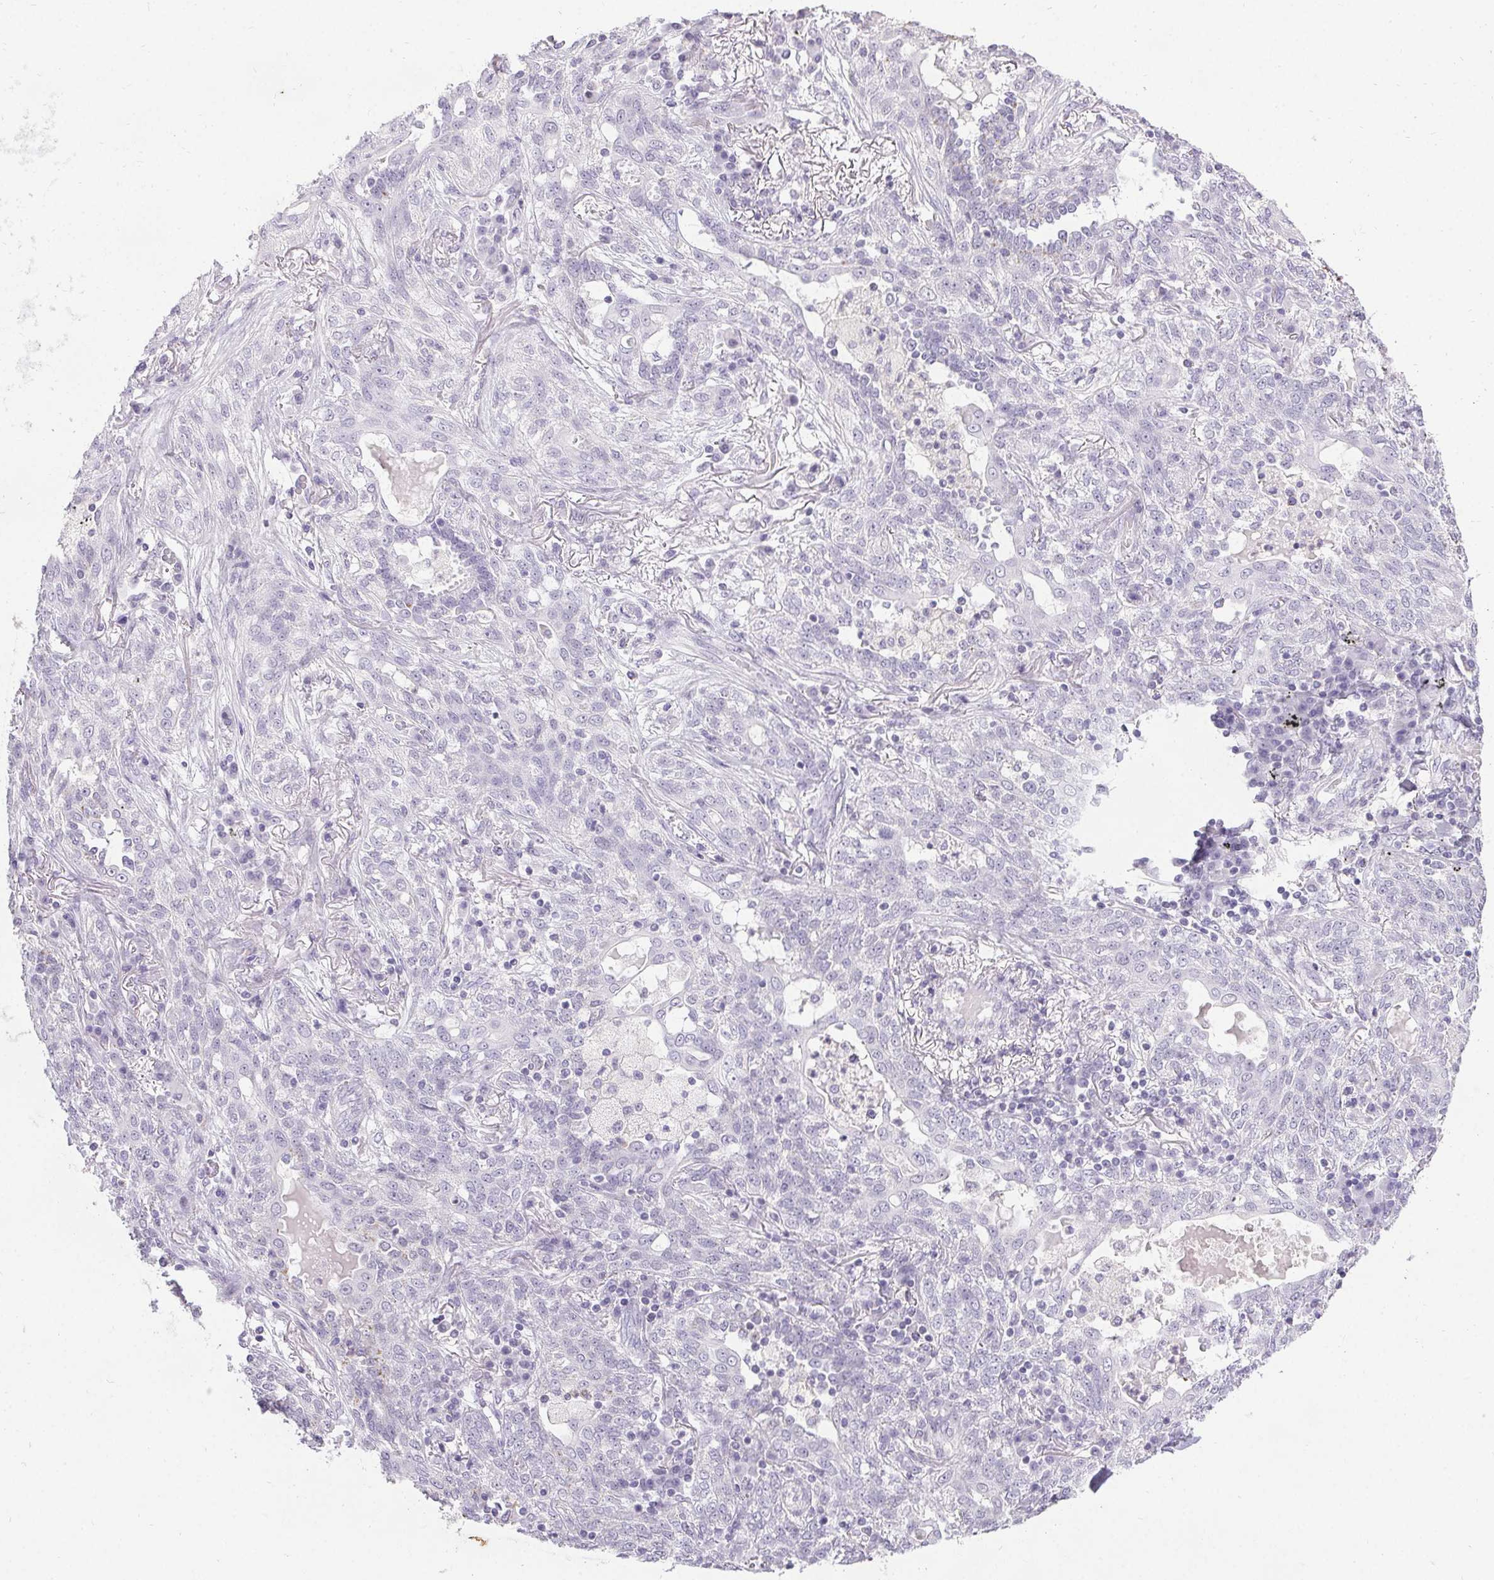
{"staining": {"intensity": "negative", "quantity": "none", "location": "none"}, "tissue": "lung cancer", "cell_type": "Tumor cells", "image_type": "cancer", "snomed": [{"axis": "morphology", "description": "Squamous cell carcinoma, NOS"}, {"axis": "topography", "description": "Lung"}], "caption": "DAB (3,3'-diaminobenzidine) immunohistochemical staining of human lung squamous cell carcinoma exhibits no significant expression in tumor cells.", "gene": "PMEL", "patient": {"sex": "female", "age": 70}}